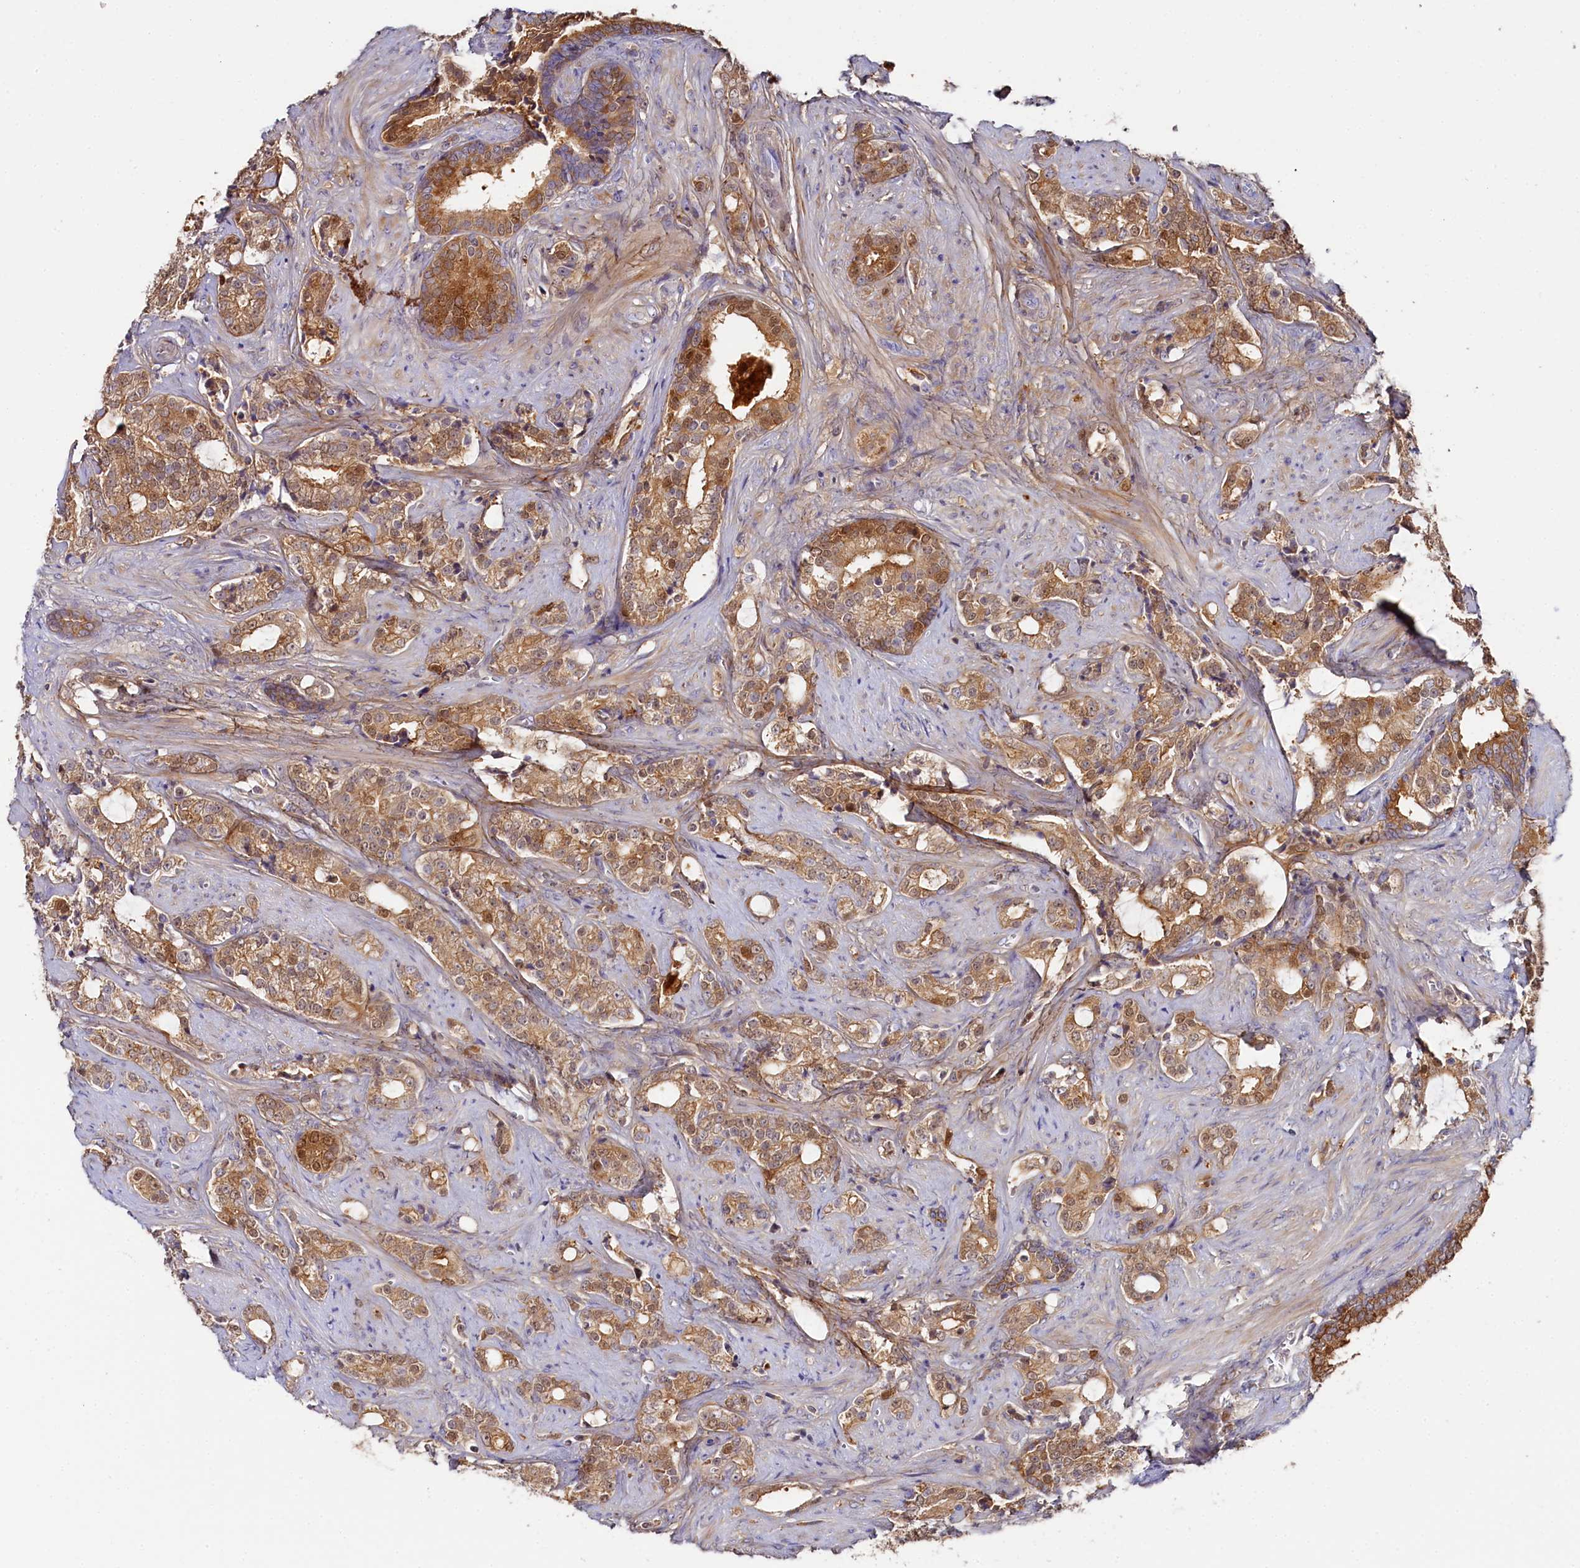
{"staining": {"intensity": "moderate", "quantity": ">75%", "location": "cytoplasmic/membranous"}, "tissue": "prostate cancer", "cell_type": "Tumor cells", "image_type": "cancer", "snomed": [{"axis": "morphology", "description": "Adenocarcinoma, High grade"}, {"axis": "topography", "description": "Prostate and seminal vesicle, NOS"}], "caption": "Prostate cancer tissue demonstrates moderate cytoplasmic/membranous positivity in approximately >75% of tumor cells", "gene": "KATNB1", "patient": {"sex": "male", "age": 67}}